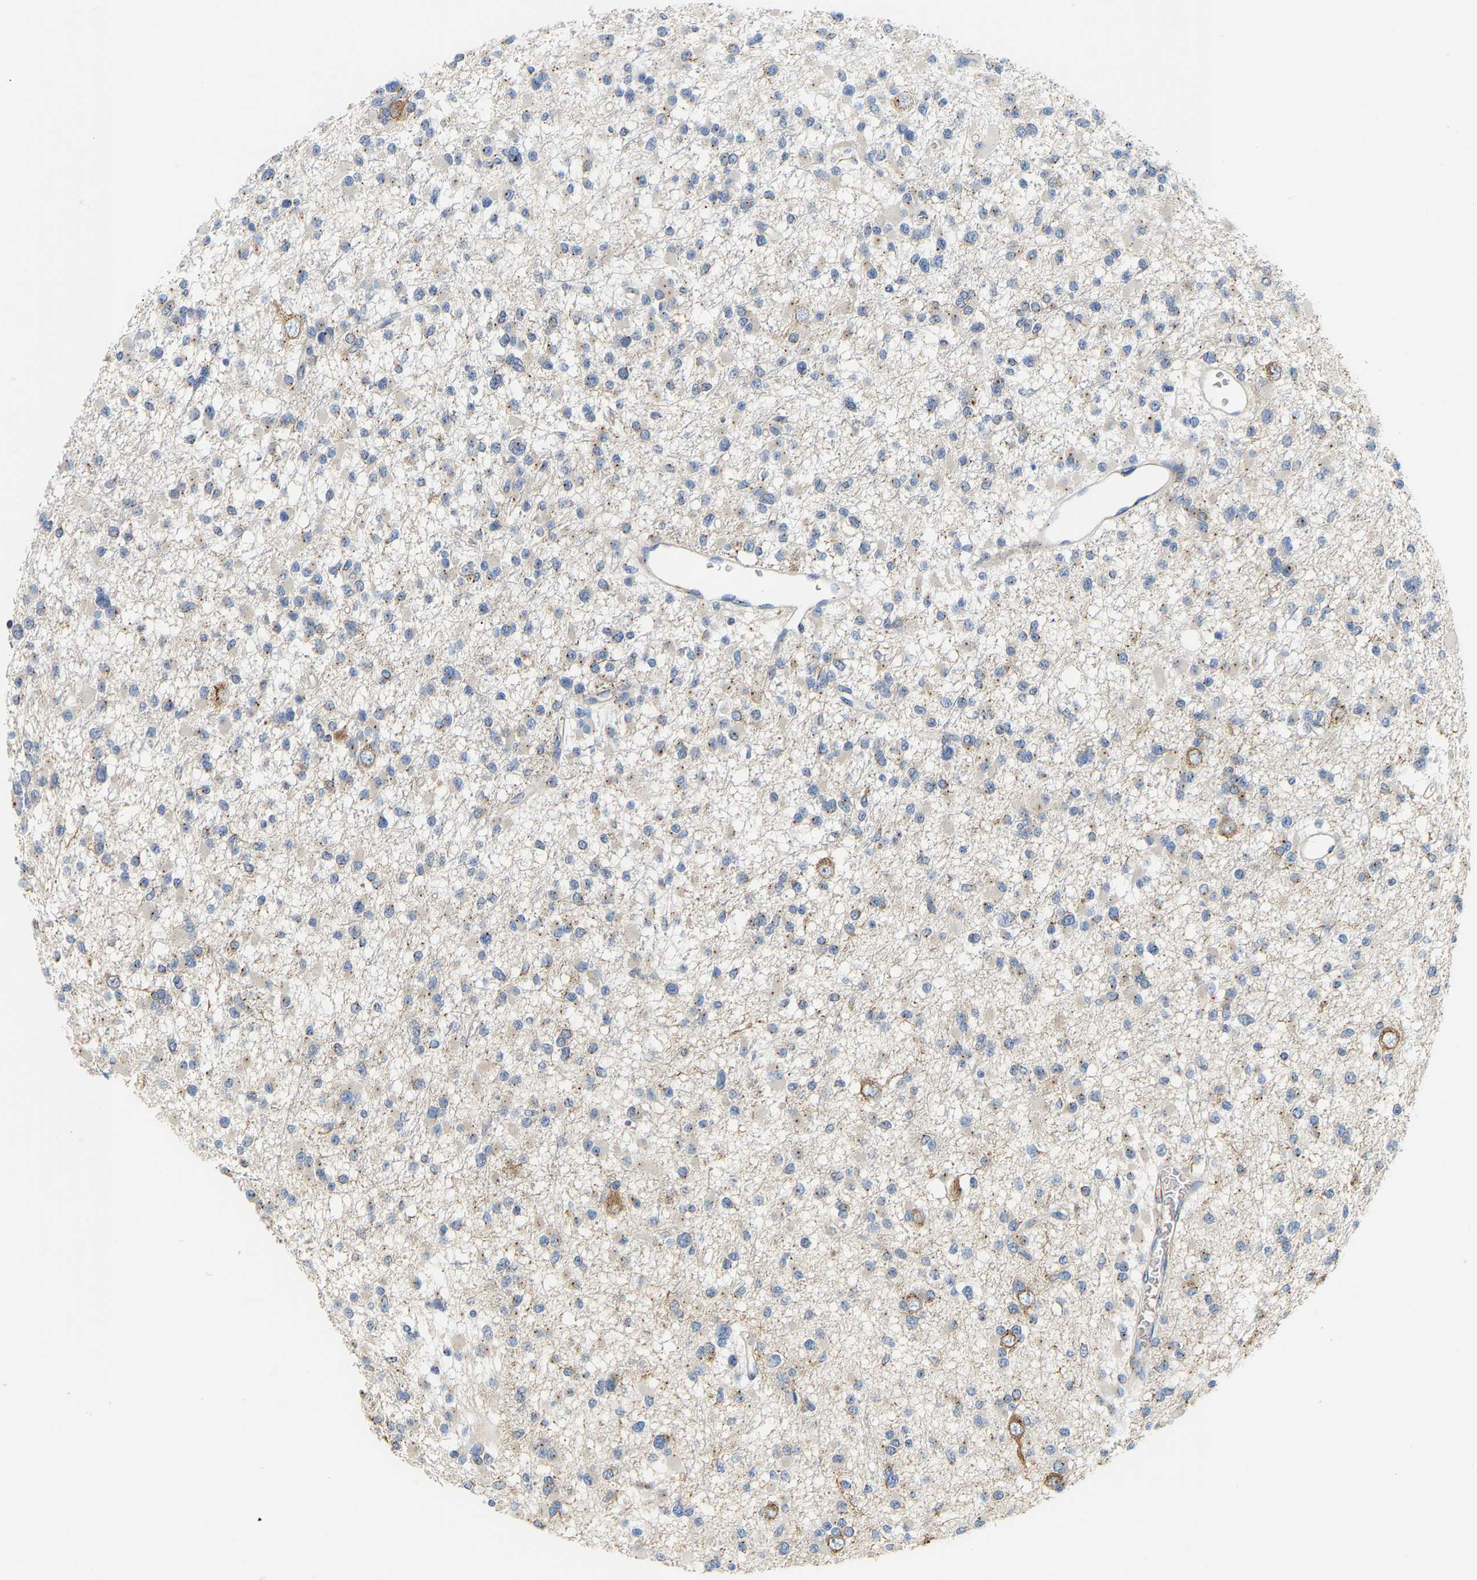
{"staining": {"intensity": "weak", "quantity": "<25%", "location": "cytoplasmic/membranous"}, "tissue": "glioma", "cell_type": "Tumor cells", "image_type": "cancer", "snomed": [{"axis": "morphology", "description": "Glioma, malignant, Low grade"}, {"axis": "topography", "description": "Brain"}], "caption": "Tumor cells show no significant expression in glioma.", "gene": "PCNT", "patient": {"sex": "female", "age": 22}}